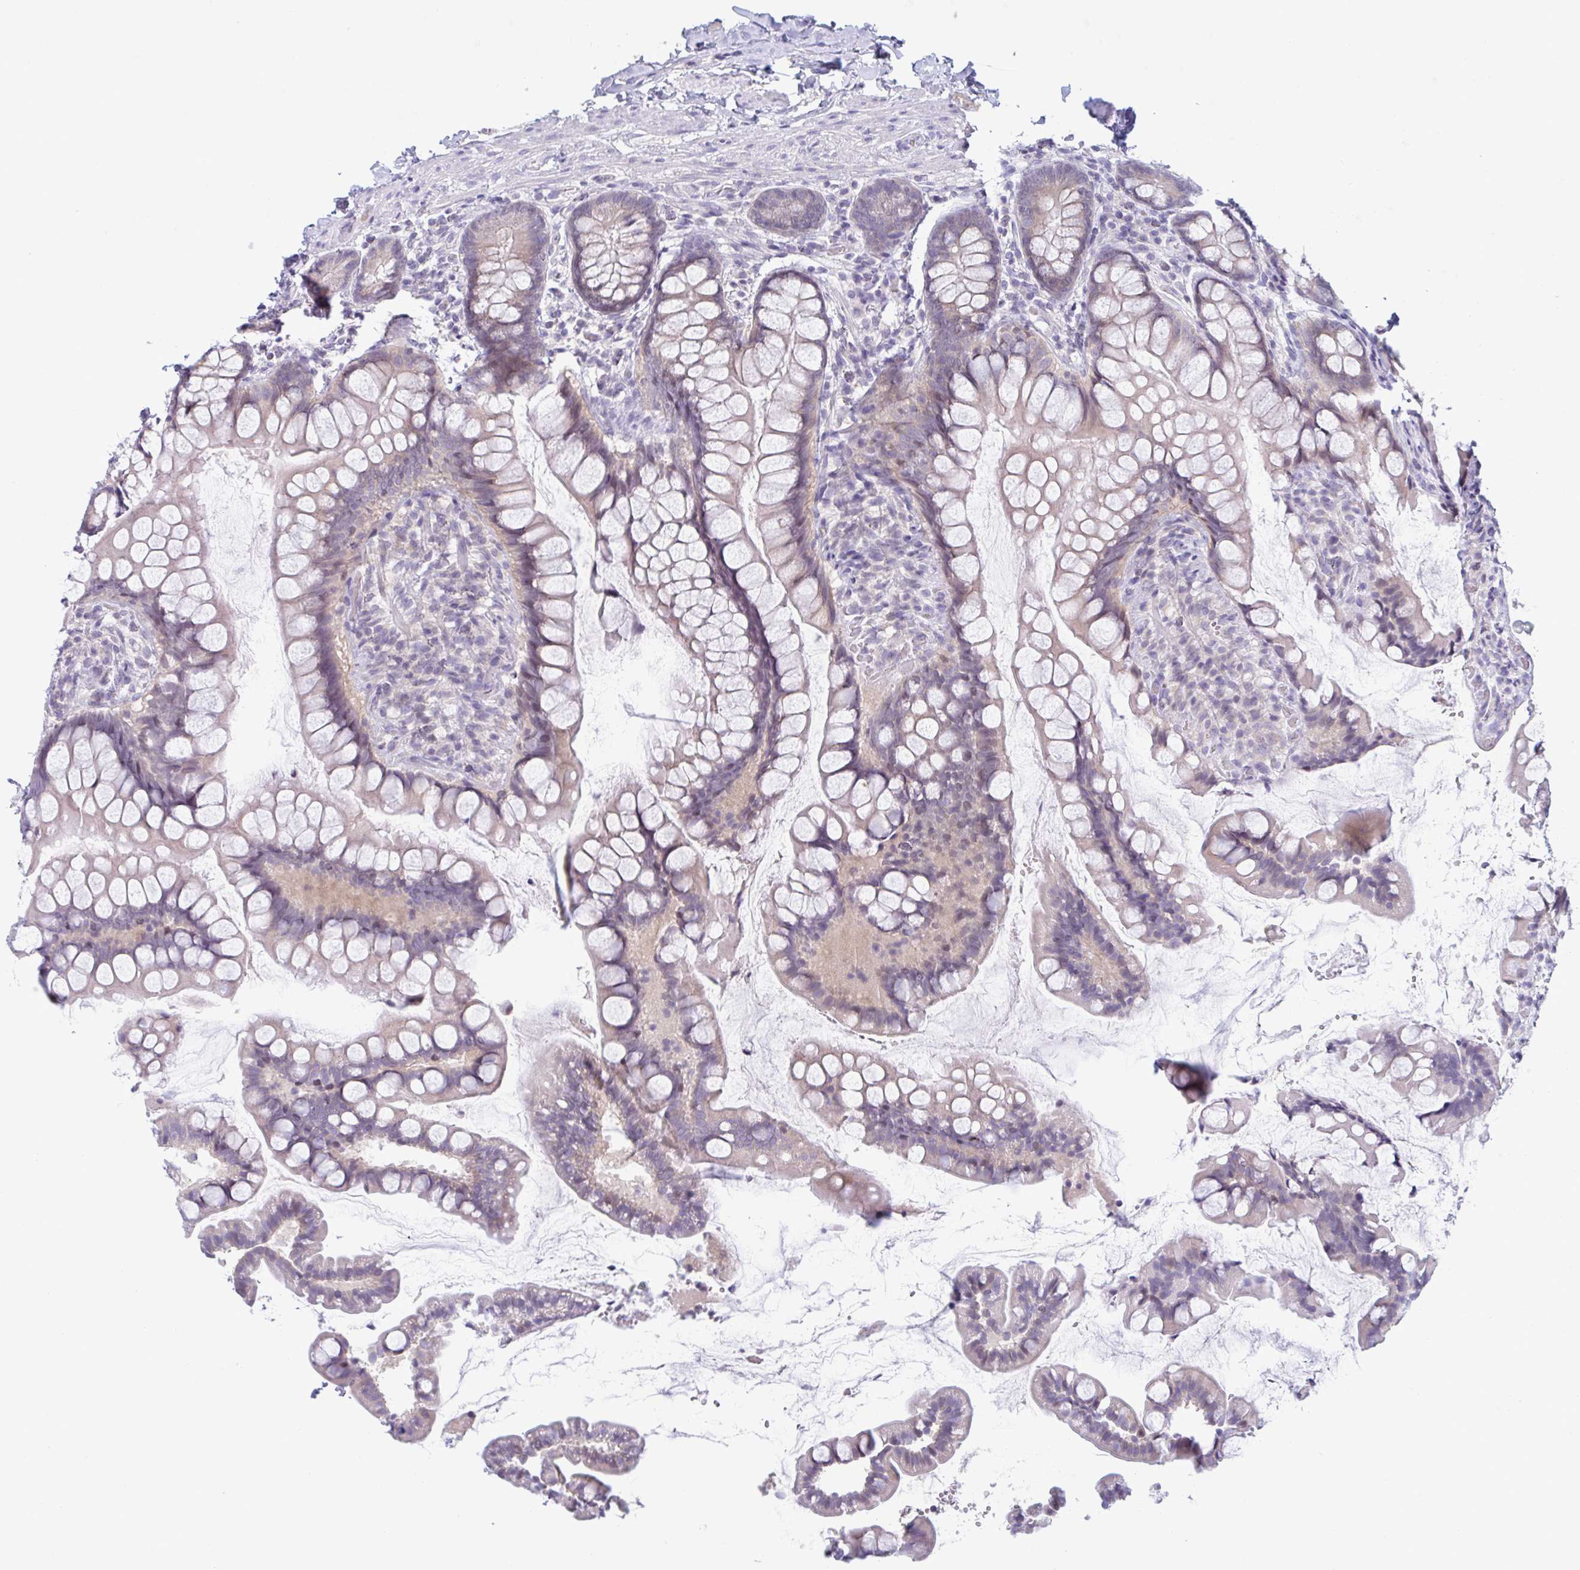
{"staining": {"intensity": "weak", "quantity": "<25%", "location": "cytoplasmic/membranous"}, "tissue": "small intestine", "cell_type": "Glandular cells", "image_type": "normal", "snomed": [{"axis": "morphology", "description": "Normal tissue, NOS"}, {"axis": "topography", "description": "Small intestine"}], "caption": "Glandular cells are negative for brown protein staining in benign small intestine. (Stains: DAB IHC with hematoxylin counter stain, Microscopy: brightfield microscopy at high magnification).", "gene": "NAA30", "patient": {"sex": "male", "age": 70}}